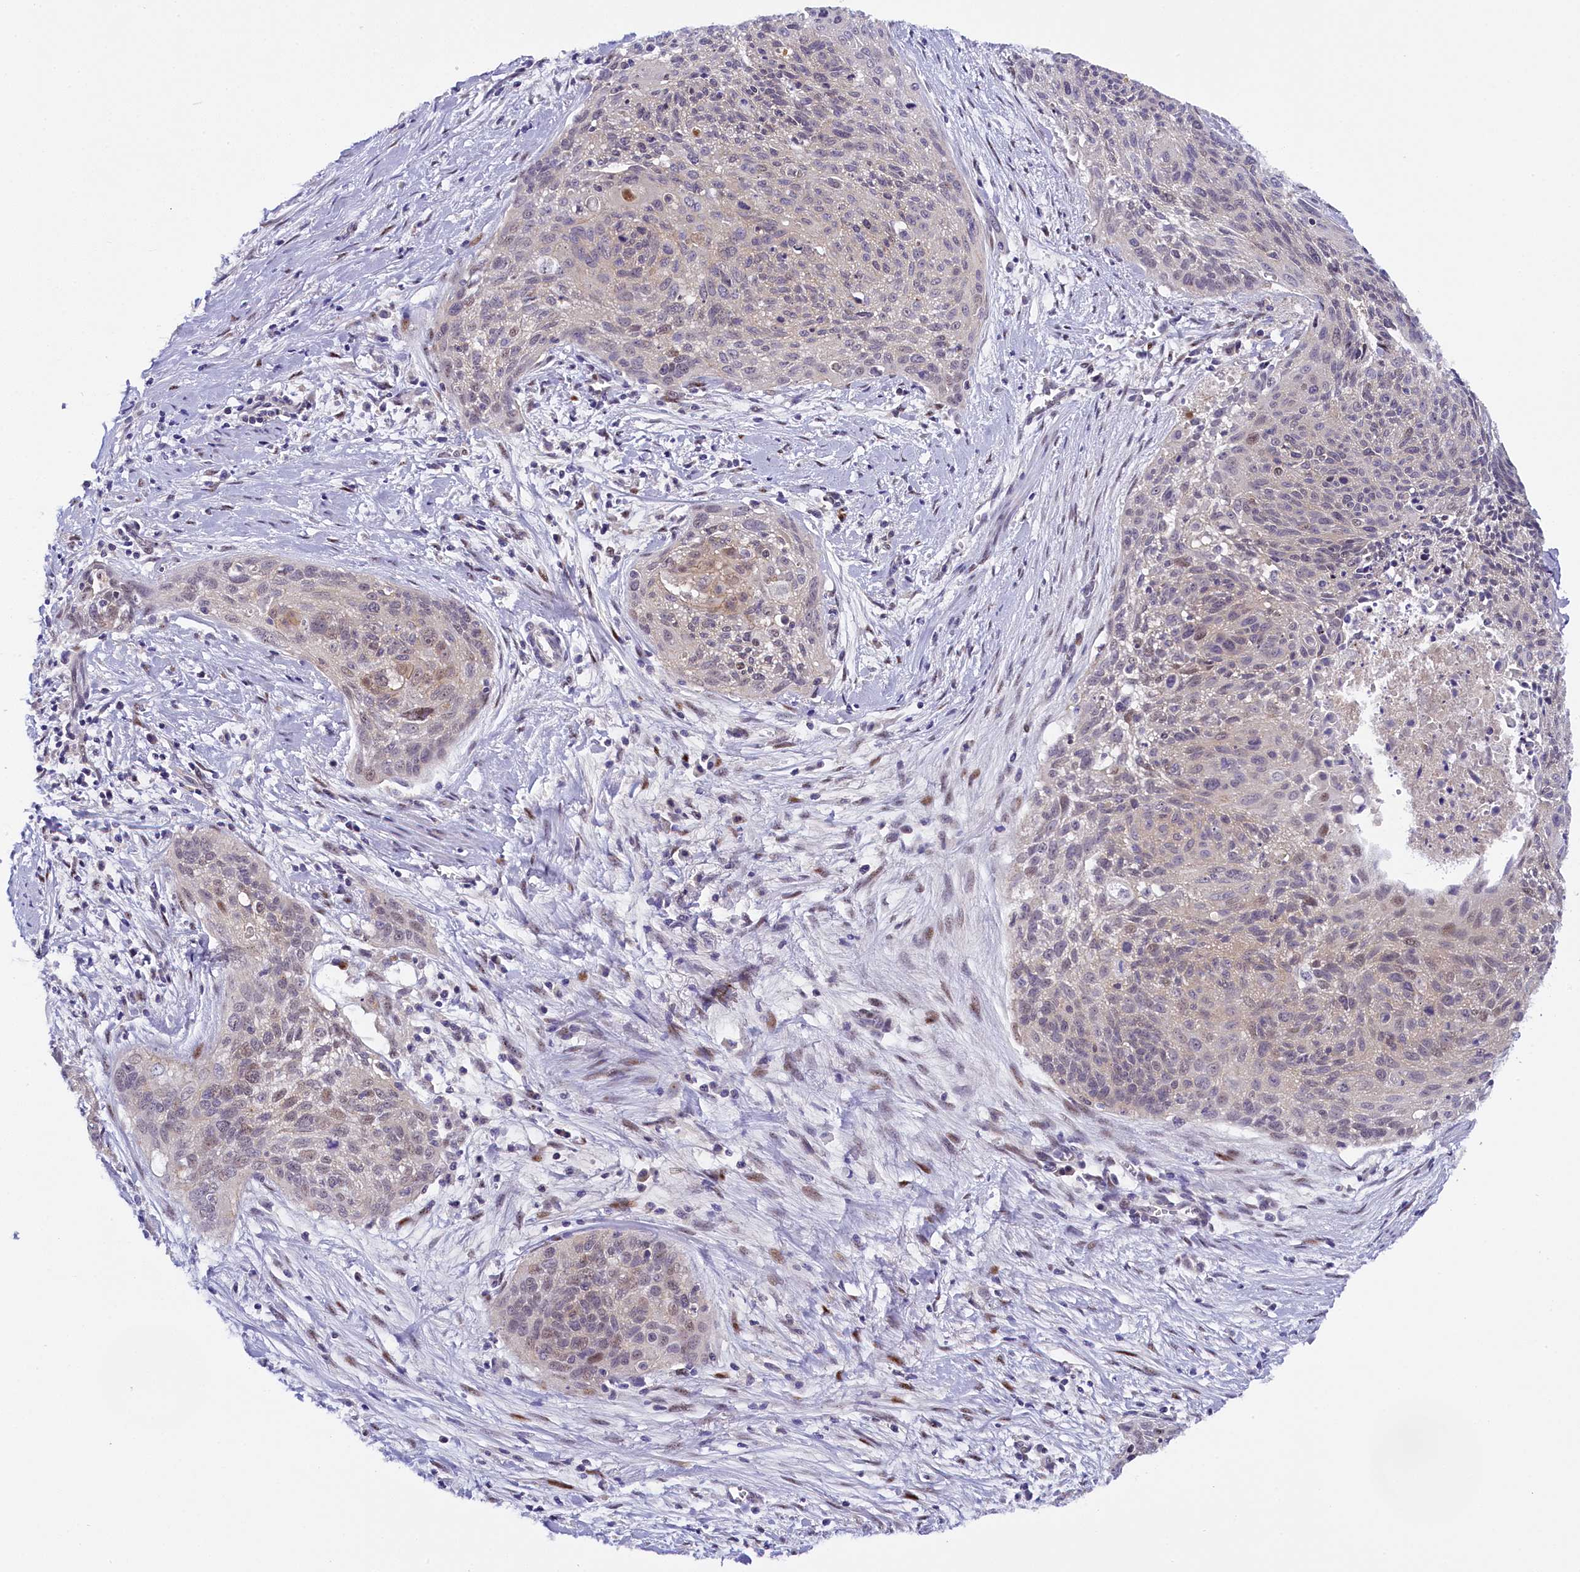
{"staining": {"intensity": "weak", "quantity": "<25%", "location": "nuclear"}, "tissue": "cervical cancer", "cell_type": "Tumor cells", "image_type": "cancer", "snomed": [{"axis": "morphology", "description": "Squamous cell carcinoma, NOS"}, {"axis": "topography", "description": "Cervix"}], "caption": "Immunohistochemical staining of cervical cancer demonstrates no significant expression in tumor cells. The staining was performed using DAB to visualize the protein expression in brown, while the nuclei were stained in blue with hematoxylin (Magnification: 20x).", "gene": "ENKD1", "patient": {"sex": "female", "age": 55}}